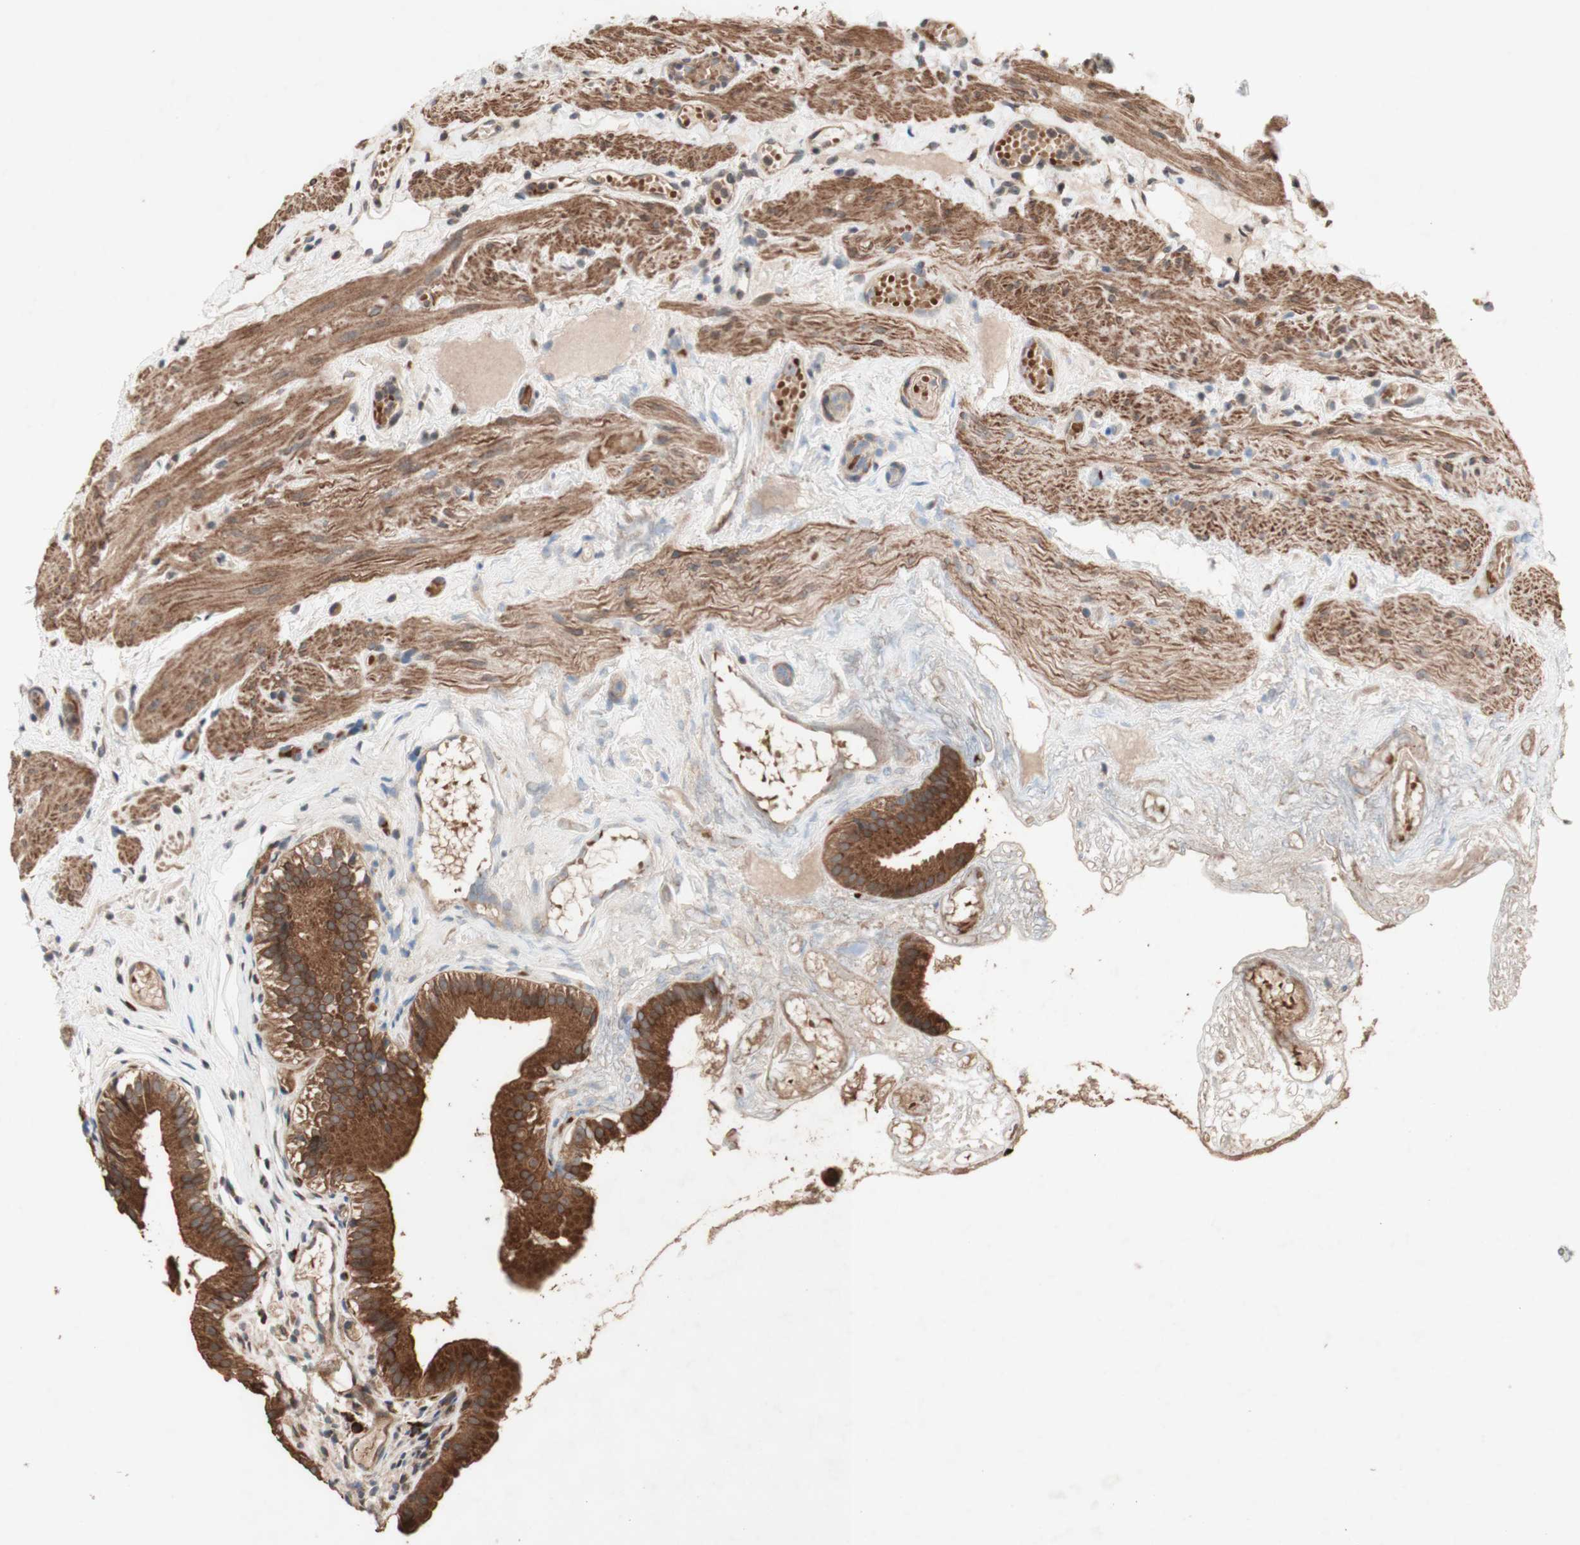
{"staining": {"intensity": "strong", "quantity": ">75%", "location": "cytoplasmic/membranous"}, "tissue": "gallbladder", "cell_type": "Glandular cells", "image_type": "normal", "snomed": [{"axis": "morphology", "description": "Normal tissue, NOS"}, {"axis": "topography", "description": "Gallbladder"}], "caption": "Protein expression analysis of normal human gallbladder reveals strong cytoplasmic/membranous staining in about >75% of glandular cells. (Brightfield microscopy of DAB IHC at high magnification).", "gene": "DDOST", "patient": {"sex": "female", "age": 26}}